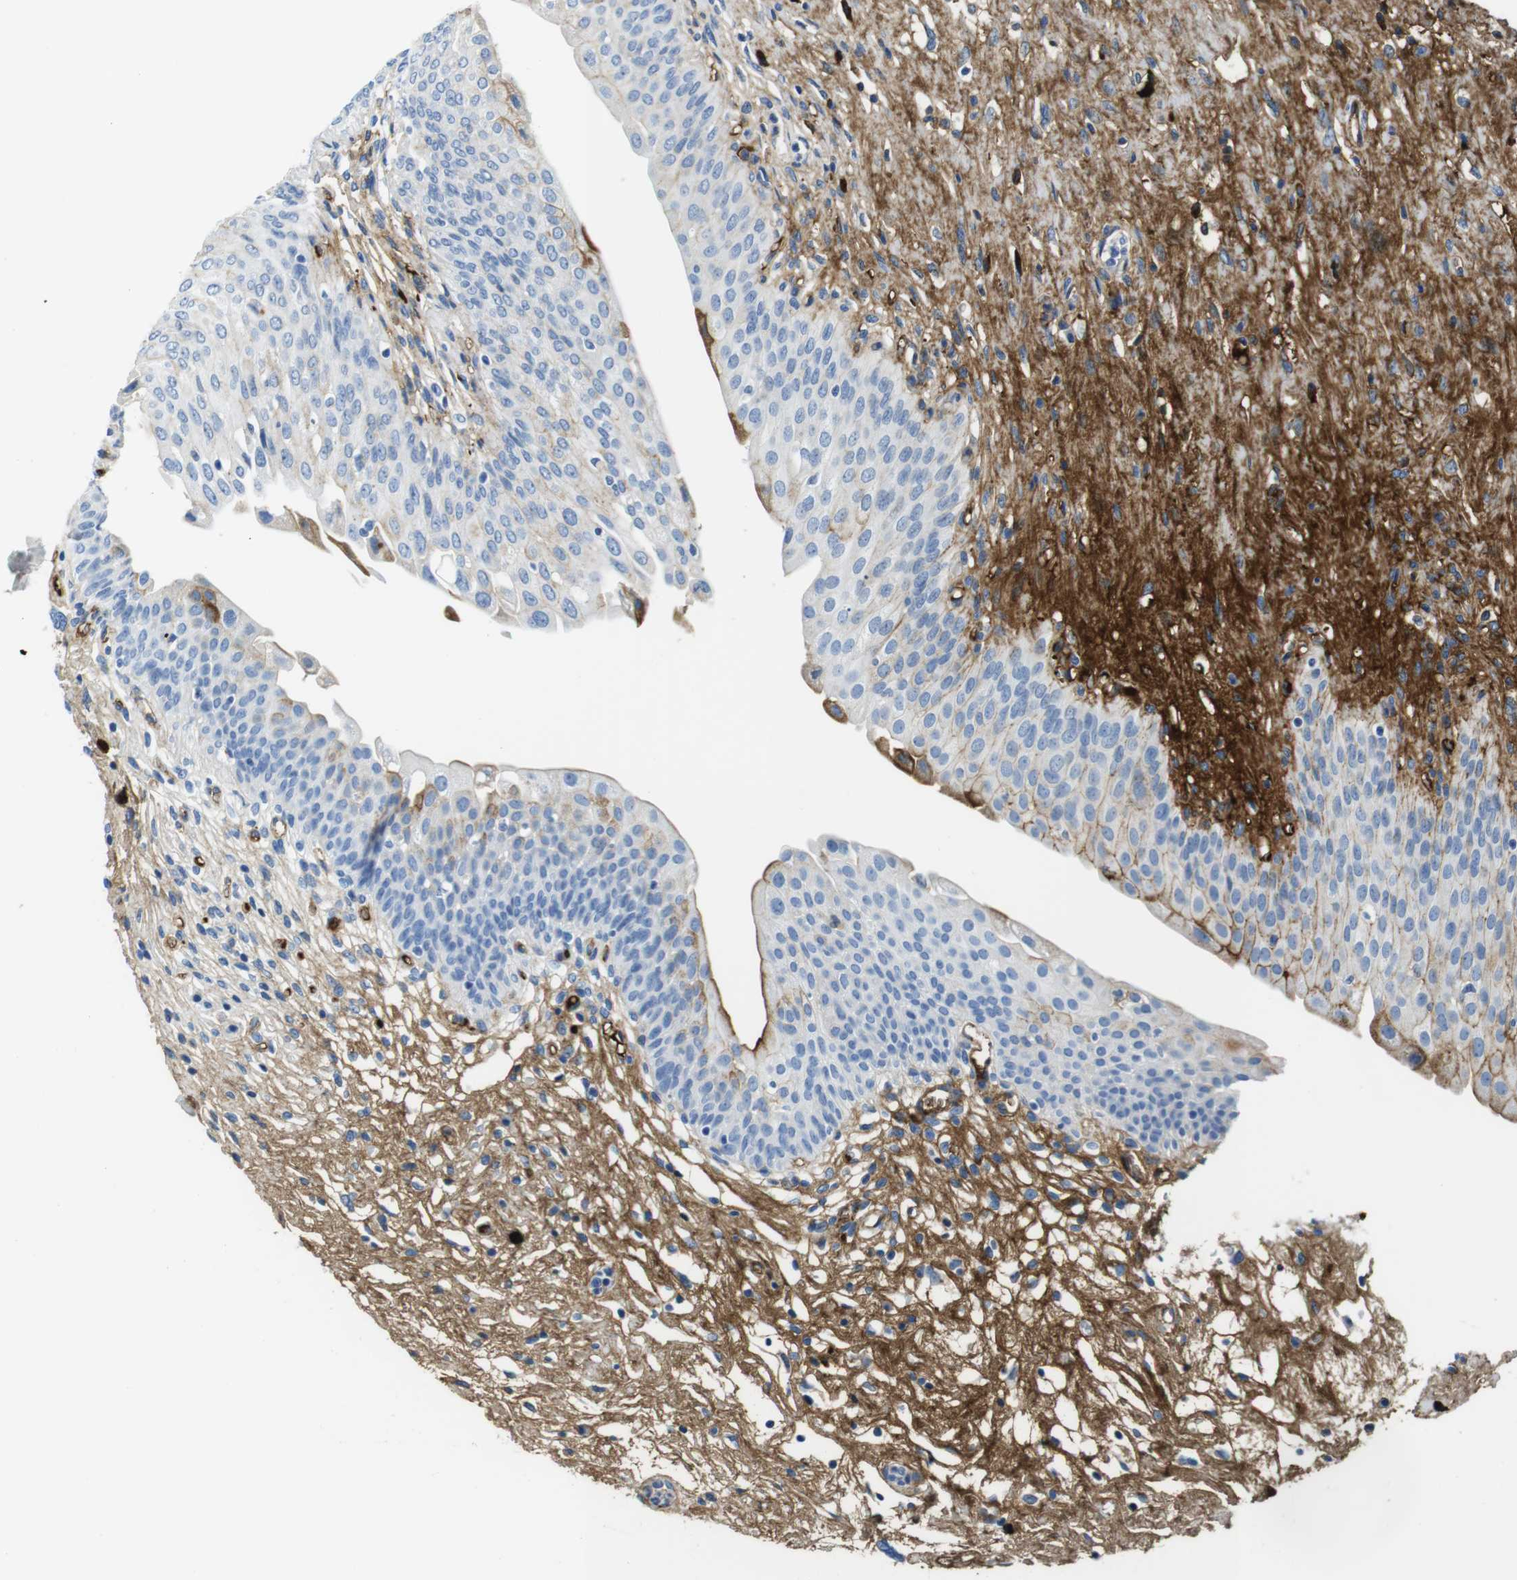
{"staining": {"intensity": "strong", "quantity": "<25%", "location": "cytoplasmic/membranous"}, "tissue": "urinary bladder", "cell_type": "Urothelial cells", "image_type": "normal", "snomed": [{"axis": "morphology", "description": "Normal tissue, NOS"}, {"axis": "topography", "description": "Urinary bladder"}], "caption": "Immunohistochemistry (DAB) staining of normal human urinary bladder displays strong cytoplasmic/membranous protein staining in about <25% of urothelial cells.", "gene": "IGKC", "patient": {"sex": "male", "age": 46}}